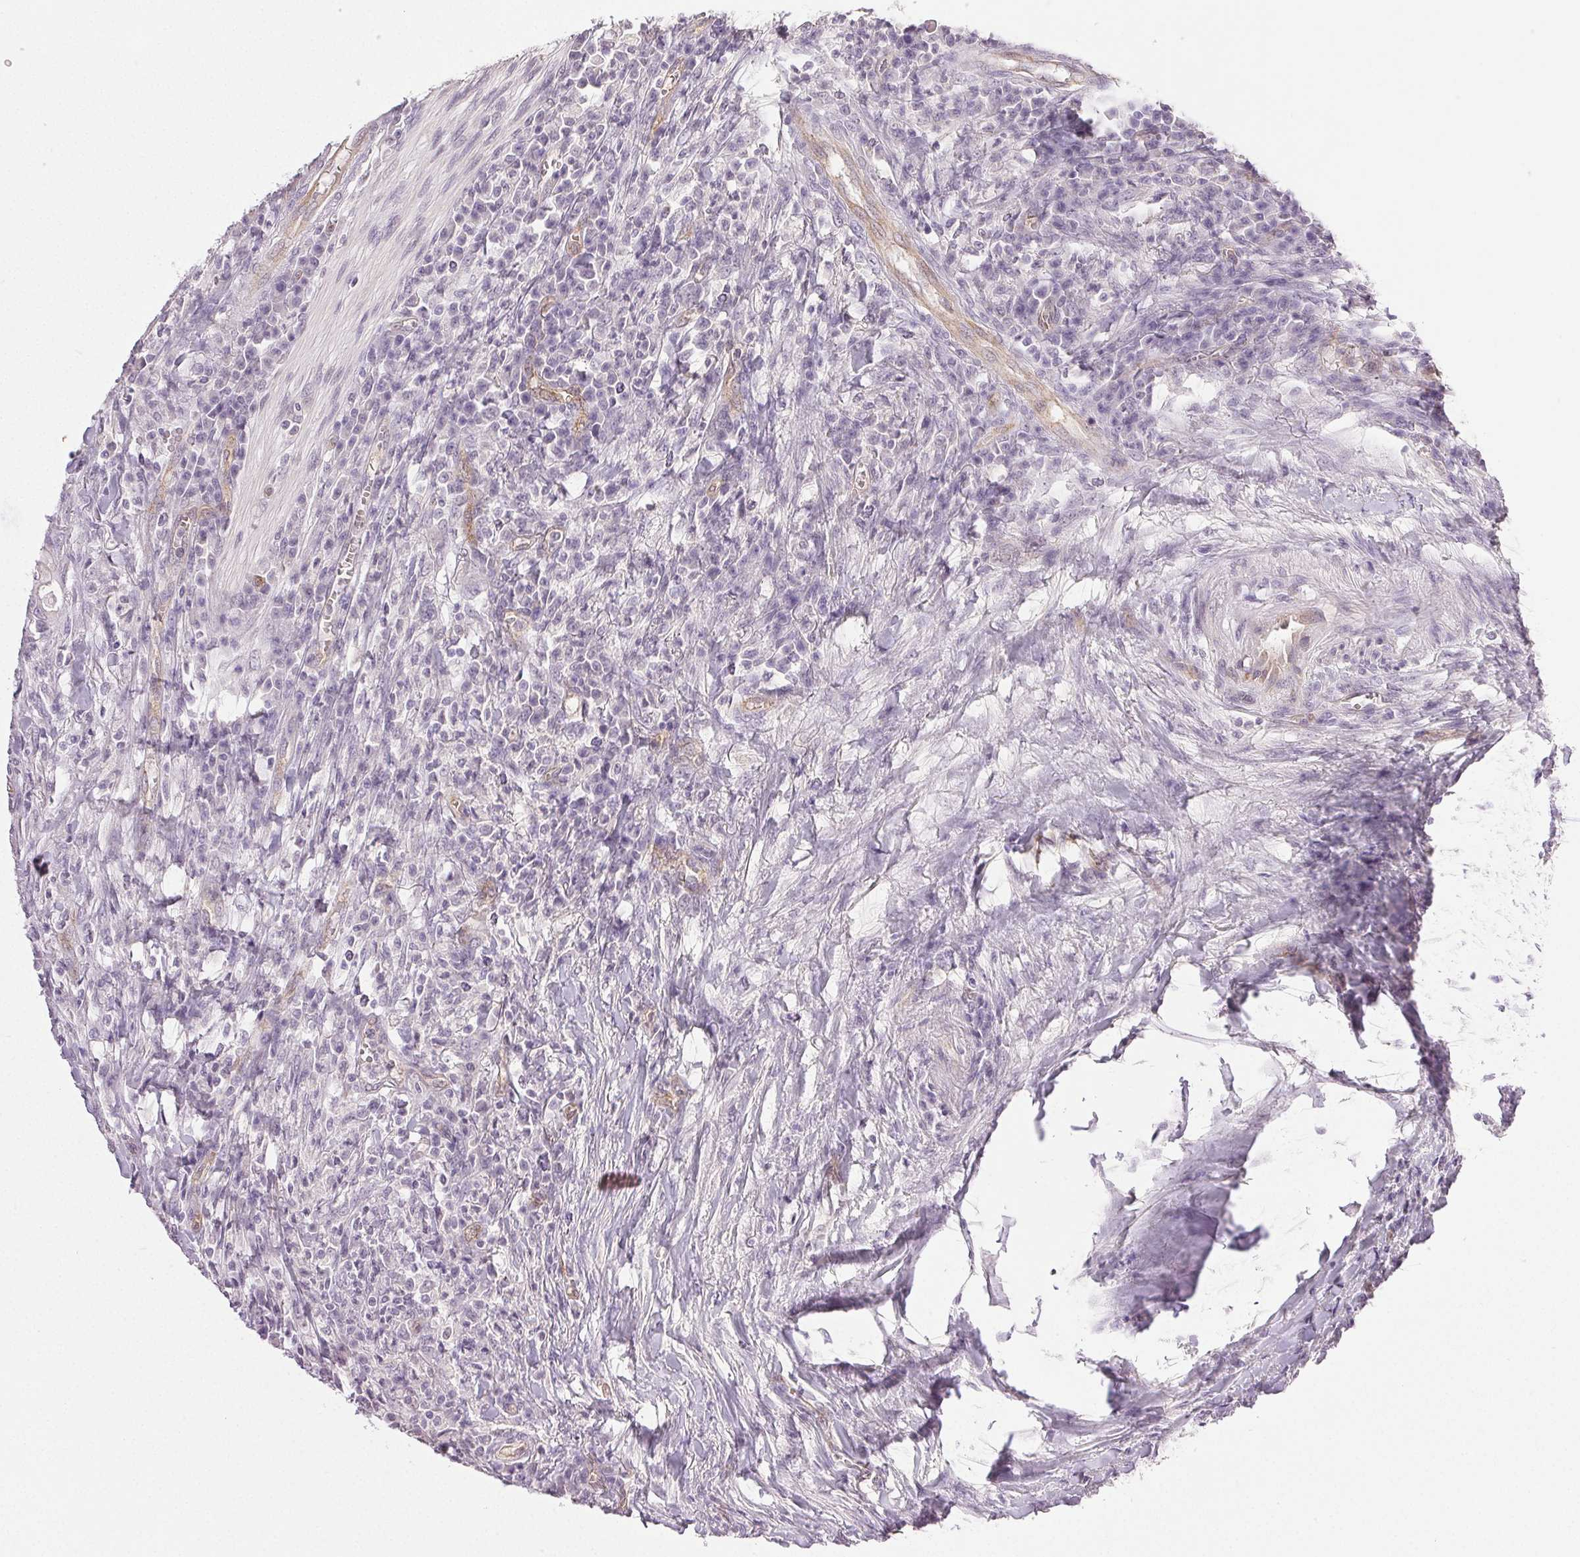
{"staining": {"intensity": "negative", "quantity": "none", "location": "none"}, "tissue": "colorectal cancer", "cell_type": "Tumor cells", "image_type": "cancer", "snomed": [{"axis": "morphology", "description": "Adenocarcinoma, NOS"}, {"axis": "topography", "description": "Colon"}], "caption": "A high-resolution photomicrograph shows immunohistochemistry staining of adenocarcinoma (colorectal), which shows no significant staining in tumor cells. (Stains: DAB immunohistochemistry with hematoxylin counter stain, Microscopy: brightfield microscopy at high magnification).", "gene": "PLCB1", "patient": {"sex": "male", "age": 65}}